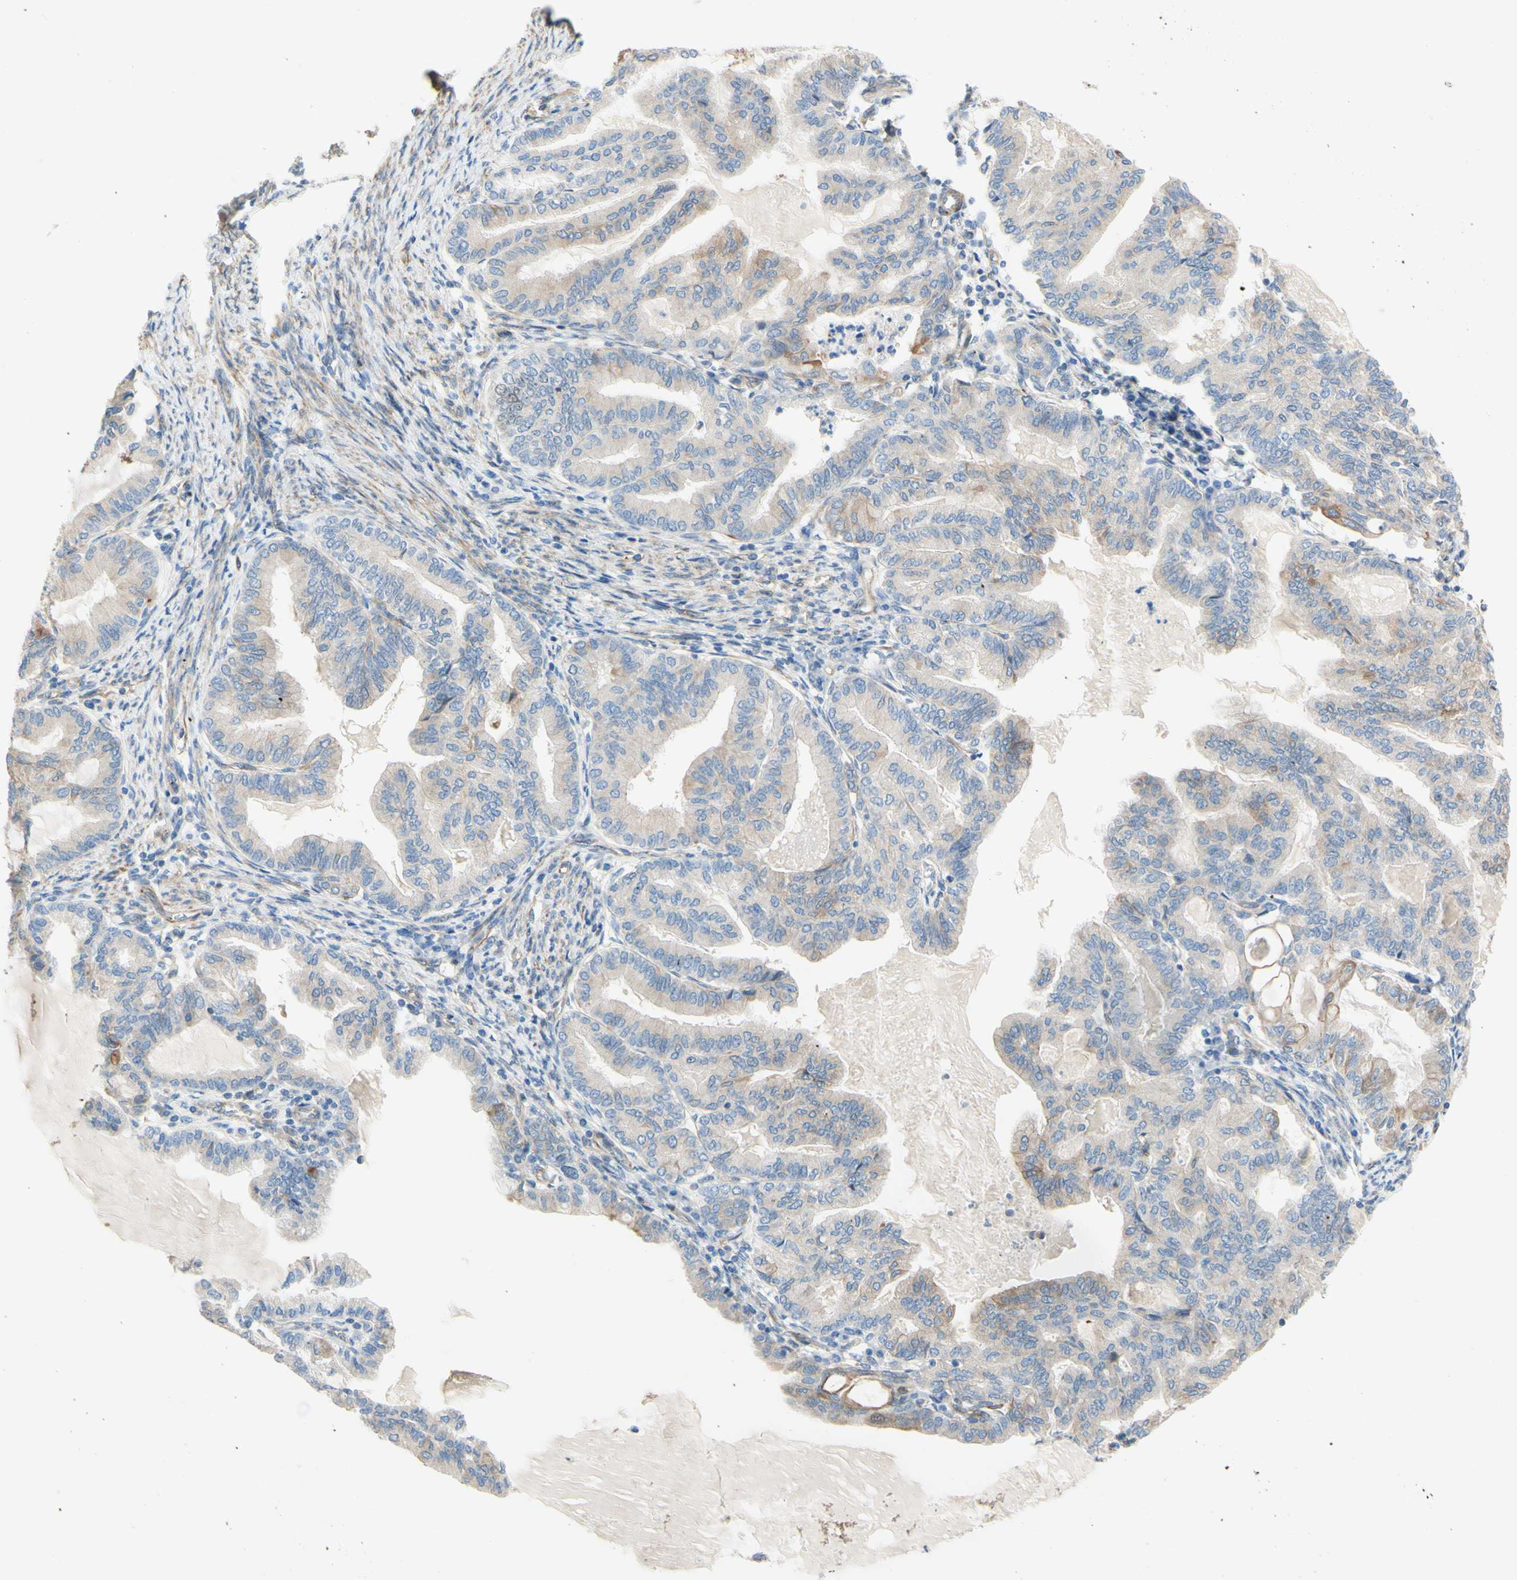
{"staining": {"intensity": "weak", "quantity": ">75%", "location": "cytoplasmic/membranous"}, "tissue": "endometrial cancer", "cell_type": "Tumor cells", "image_type": "cancer", "snomed": [{"axis": "morphology", "description": "Adenocarcinoma, NOS"}, {"axis": "topography", "description": "Endometrium"}], "caption": "An immunohistochemistry (IHC) histopathology image of tumor tissue is shown. Protein staining in brown shows weak cytoplasmic/membranous positivity in endometrial adenocarcinoma within tumor cells.", "gene": "ENDOD1", "patient": {"sex": "female", "age": 86}}